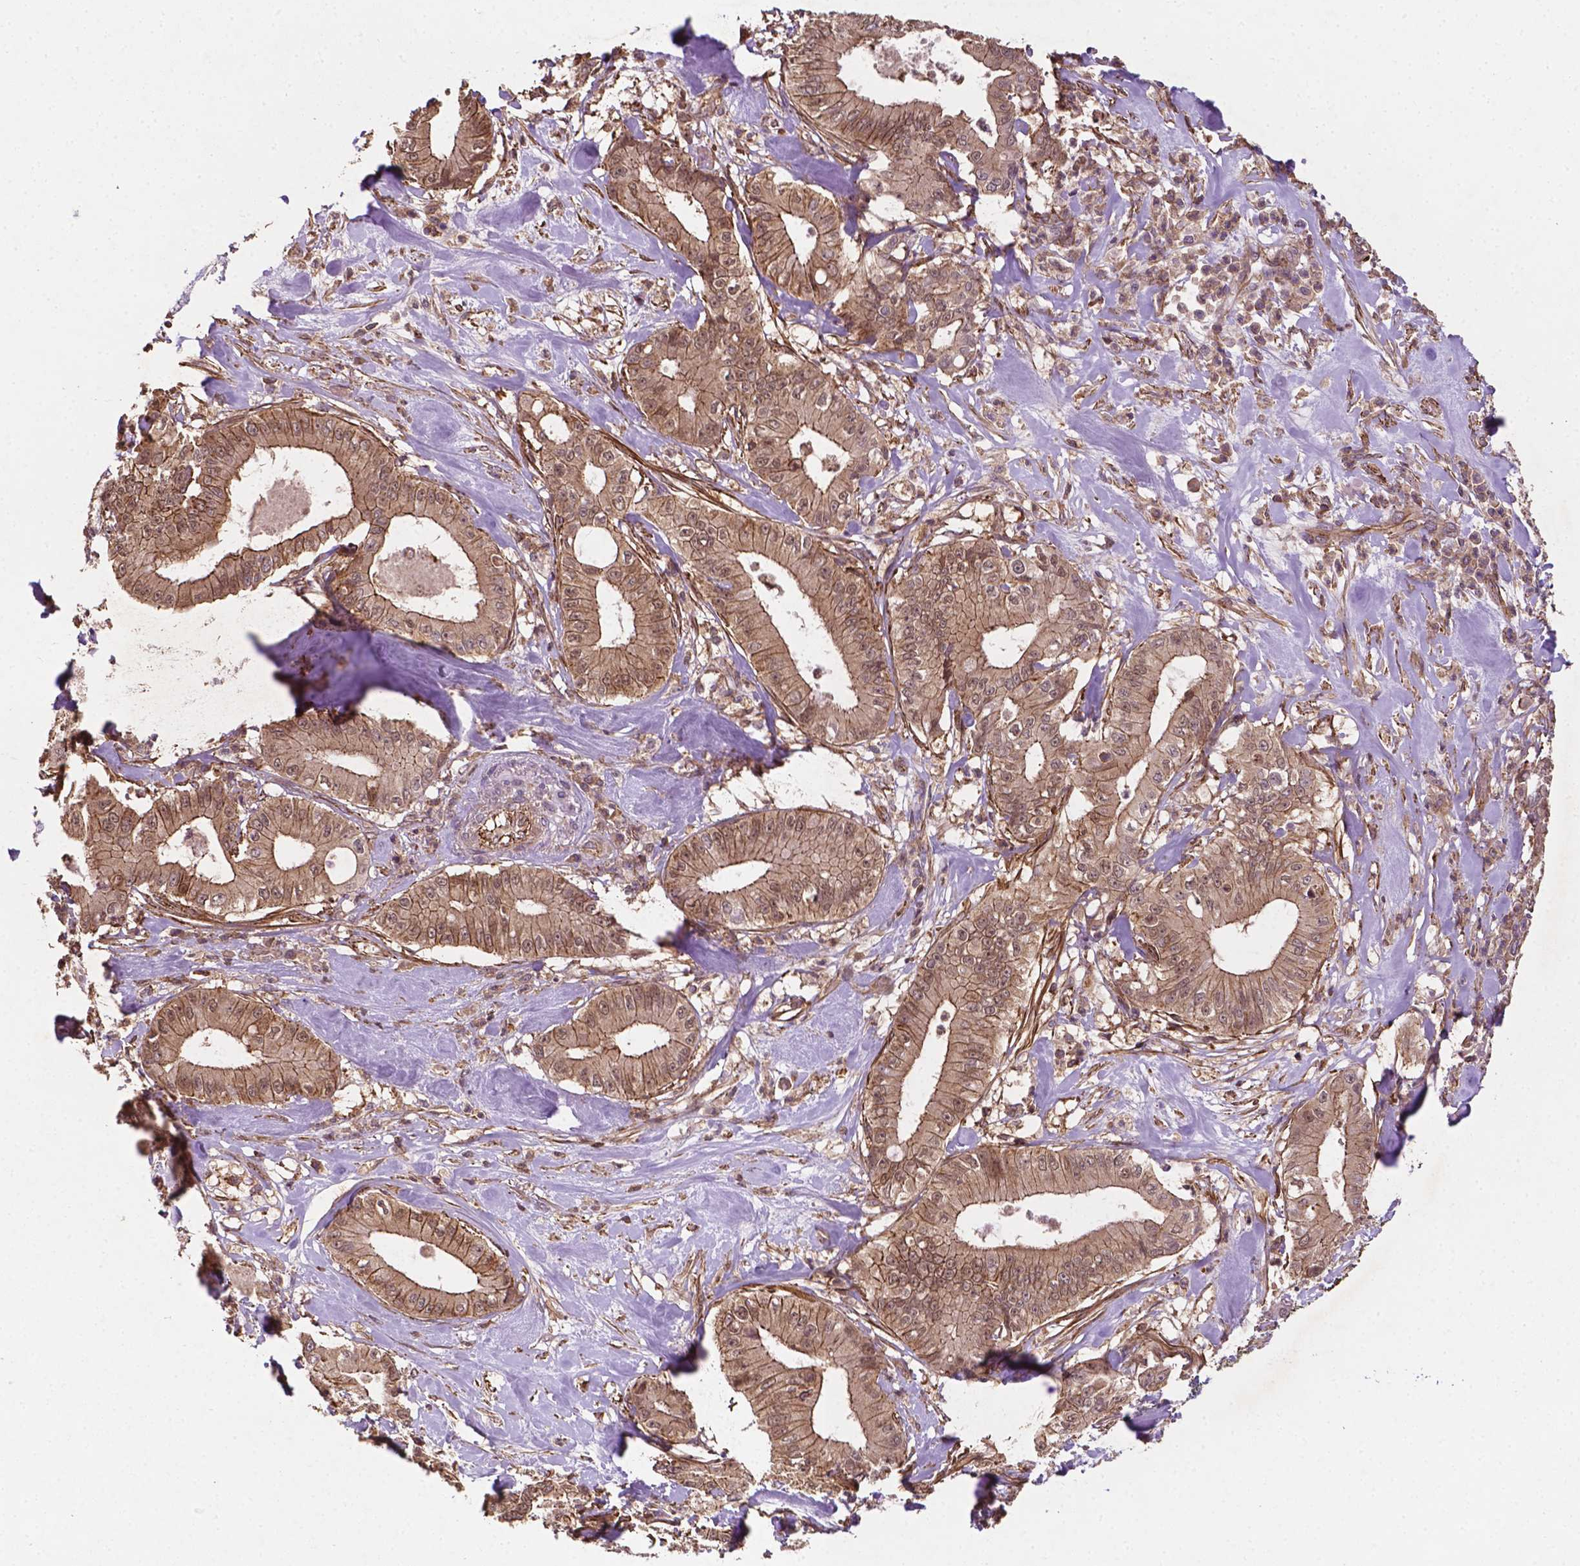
{"staining": {"intensity": "moderate", "quantity": ">75%", "location": "cytoplasmic/membranous"}, "tissue": "pancreatic cancer", "cell_type": "Tumor cells", "image_type": "cancer", "snomed": [{"axis": "morphology", "description": "Adenocarcinoma, NOS"}, {"axis": "topography", "description": "Pancreas"}], "caption": "A high-resolution image shows immunohistochemistry staining of adenocarcinoma (pancreatic), which shows moderate cytoplasmic/membranous expression in about >75% of tumor cells.", "gene": "ZMYND19", "patient": {"sex": "male", "age": 71}}